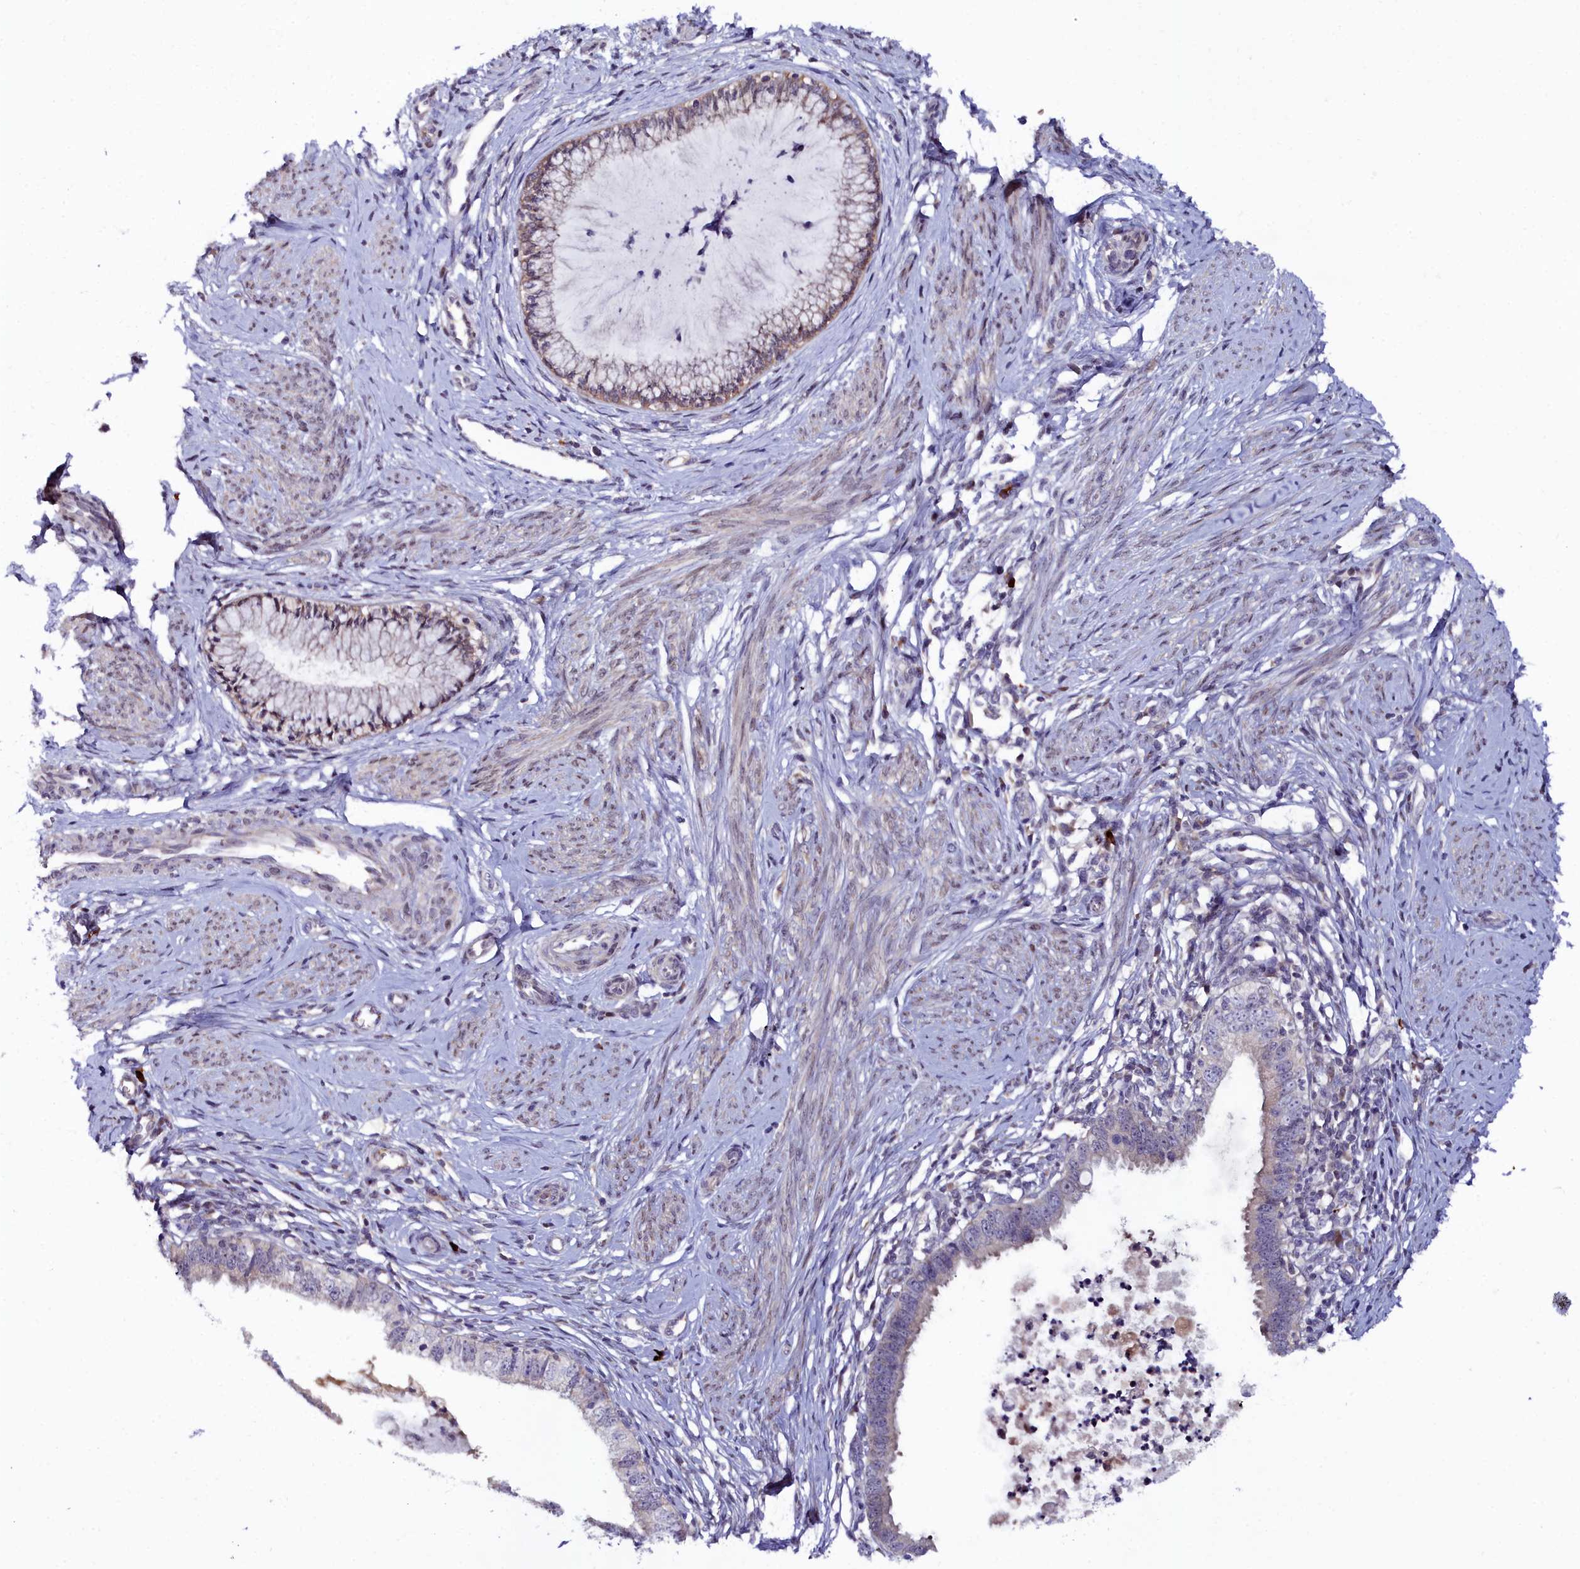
{"staining": {"intensity": "negative", "quantity": "none", "location": "none"}, "tissue": "cervical cancer", "cell_type": "Tumor cells", "image_type": "cancer", "snomed": [{"axis": "morphology", "description": "Adenocarcinoma, NOS"}, {"axis": "topography", "description": "Cervix"}], "caption": "Immunohistochemical staining of human adenocarcinoma (cervical) displays no significant staining in tumor cells.", "gene": "KCTD18", "patient": {"sex": "female", "age": 36}}